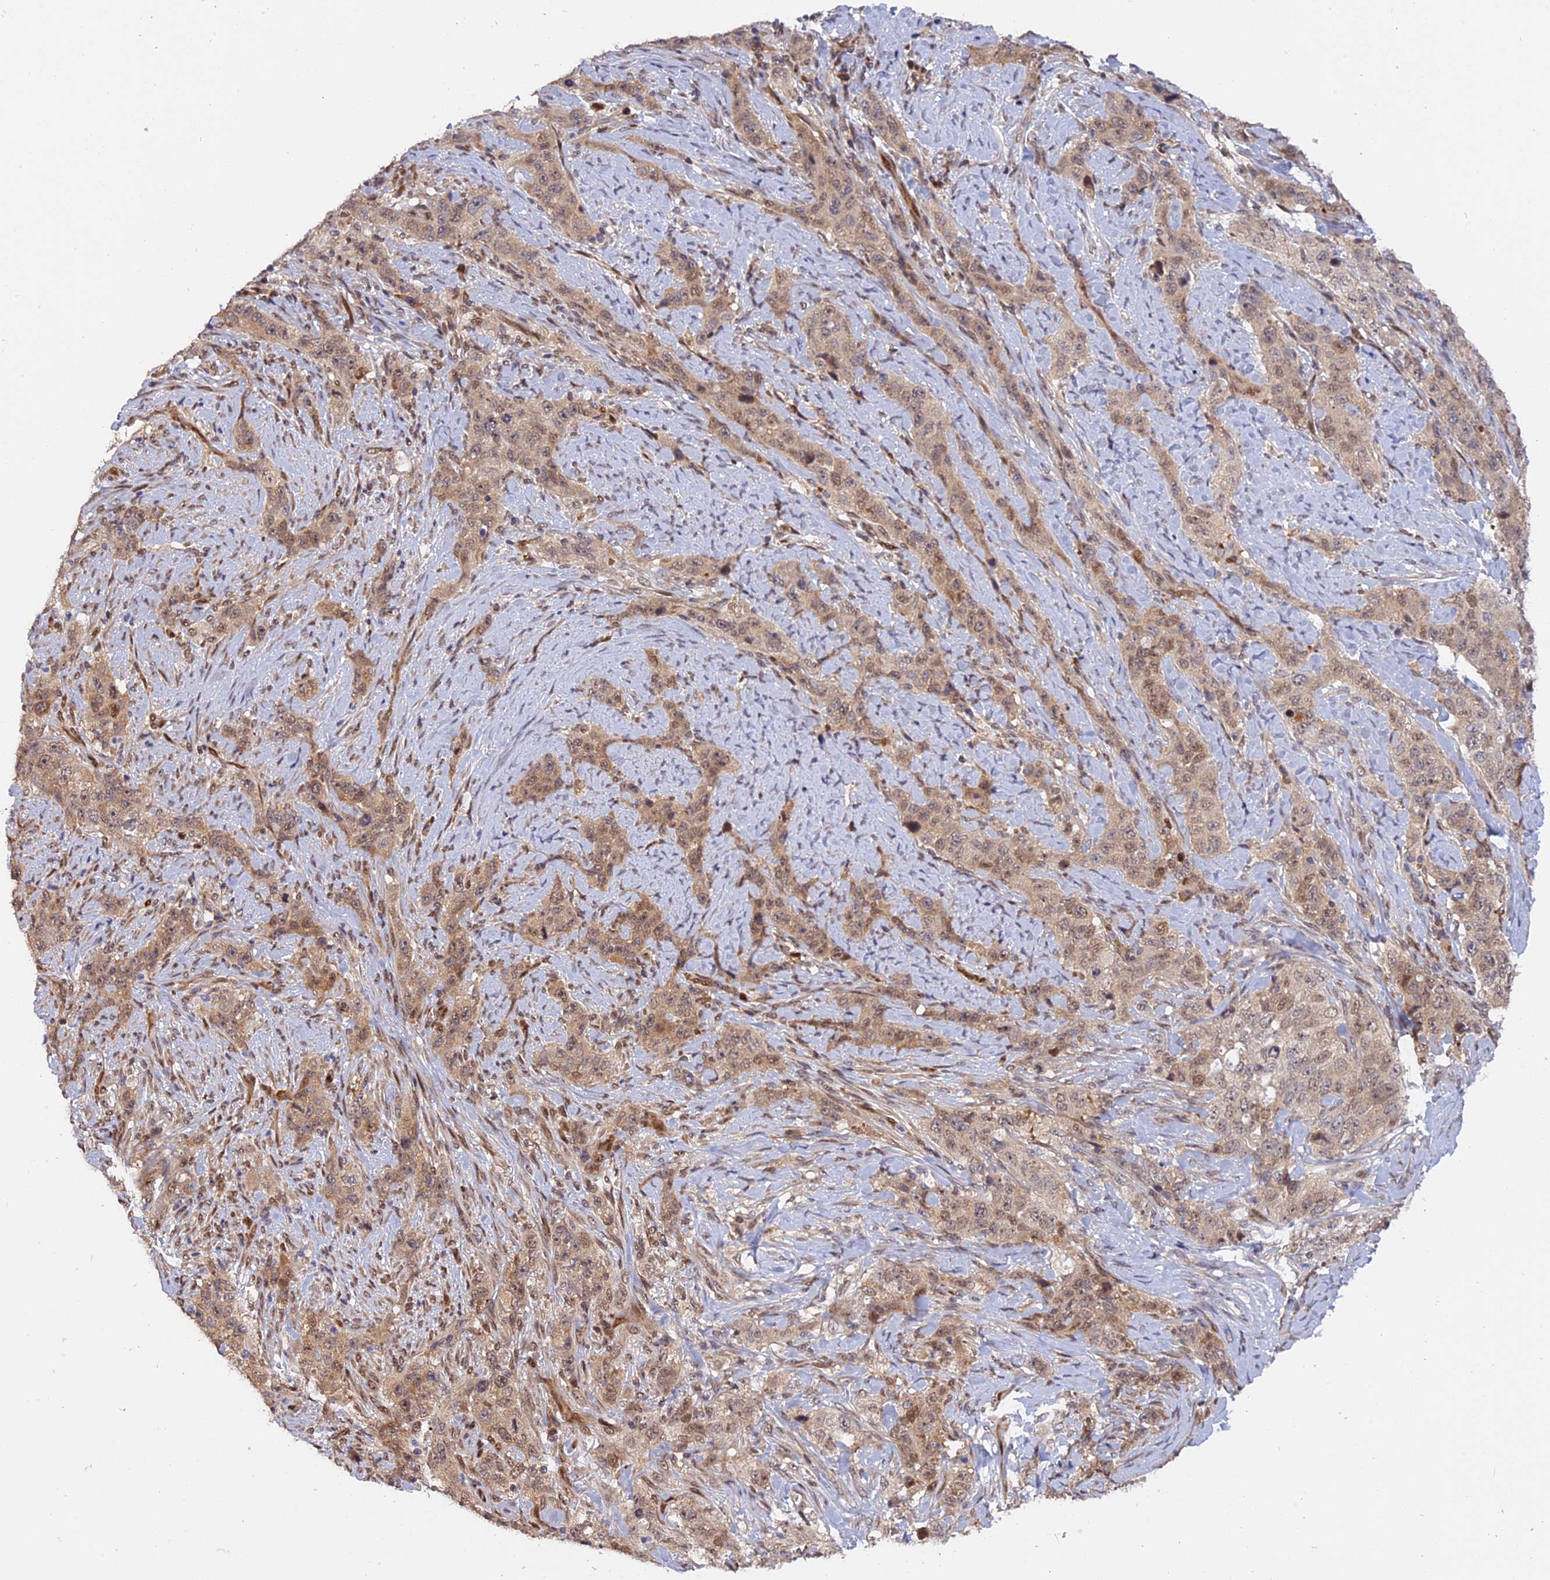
{"staining": {"intensity": "weak", "quantity": "25%-75%", "location": "cytoplasmic/membranous,nuclear"}, "tissue": "stomach cancer", "cell_type": "Tumor cells", "image_type": "cancer", "snomed": [{"axis": "morphology", "description": "Adenocarcinoma, NOS"}, {"axis": "topography", "description": "Stomach"}], "caption": "The photomicrograph shows immunohistochemical staining of adenocarcinoma (stomach). There is weak cytoplasmic/membranous and nuclear positivity is seen in about 25%-75% of tumor cells.", "gene": "ZNF428", "patient": {"sex": "male", "age": 48}}